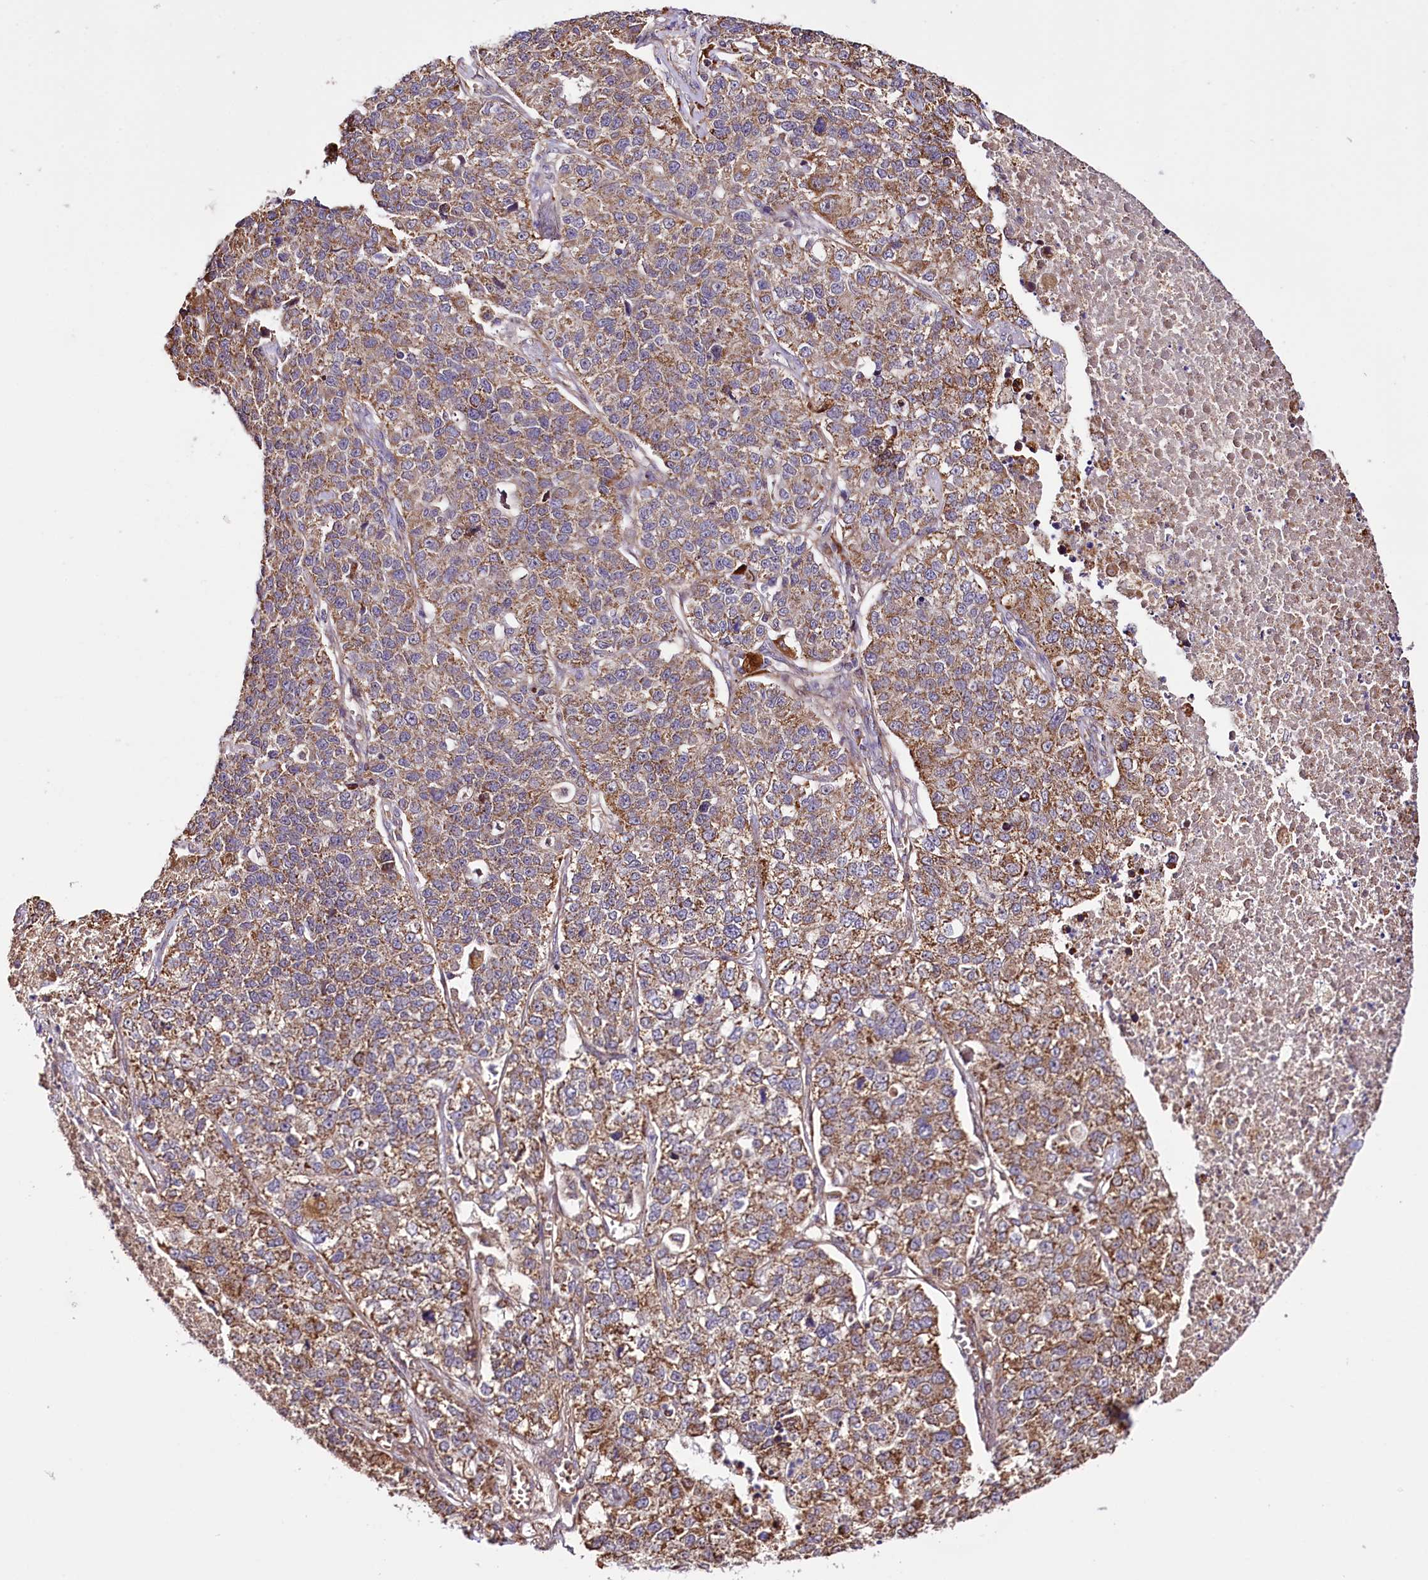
{"staining": {"intensity": "moderate", "quantity": ">75%", "location": "cytoplasmic/membranous"}, "tissue": "lung cancer", "cell_type": "Tumor cells", "image_type": "cancer", "snomed": [{"axis": "morphology", "description": "Adenocarcinoma, NOS"}, {"axis": "topography", "description": "Lung"}], "caption": "A brown stain highlights moderate cytoplasmic/membranous staining of a protein in human lung adenocarcinoma tumor cells.", "gene": "ST7", "patient": {"sex": "male", "age": 49}}